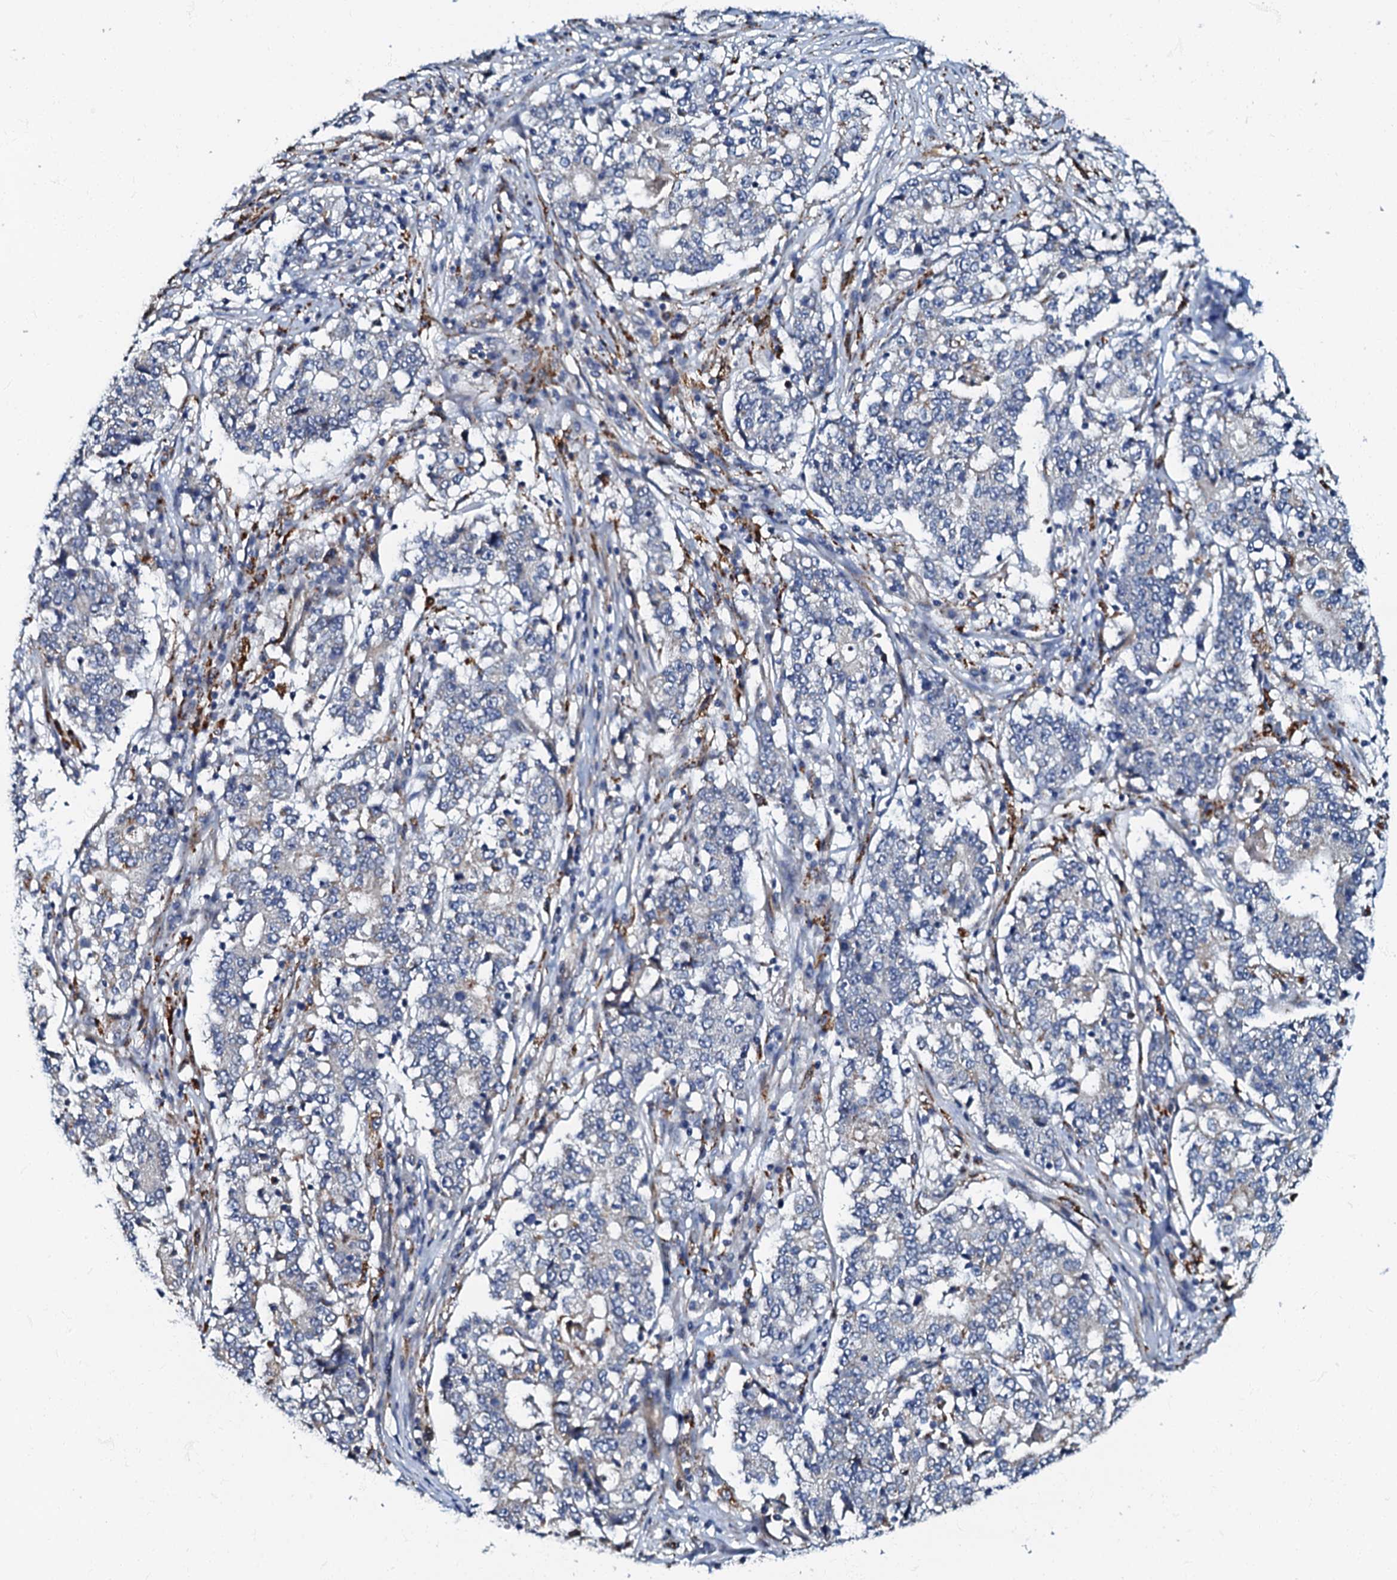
{"staining": {"intensity": "negative", "quantity": "none", "location": "none"}, "tissue": "stomach cancer", "cell_type": "Tumor cells", "image_type": "cancer", "snomed": [{"axis": "morphology", "description": "Adenocarcinoma, NOS"}, {"axis": "topography", "description": "Stomach"}], "caption": "High magnification brightfield microscopy of stomach cancer stained with DAB (brown) and counterstained with hematoxylin (blue): tumor cells show no significant staining.", "gene": "OLAH", "patient": {"sex": "male", "age": 59}}